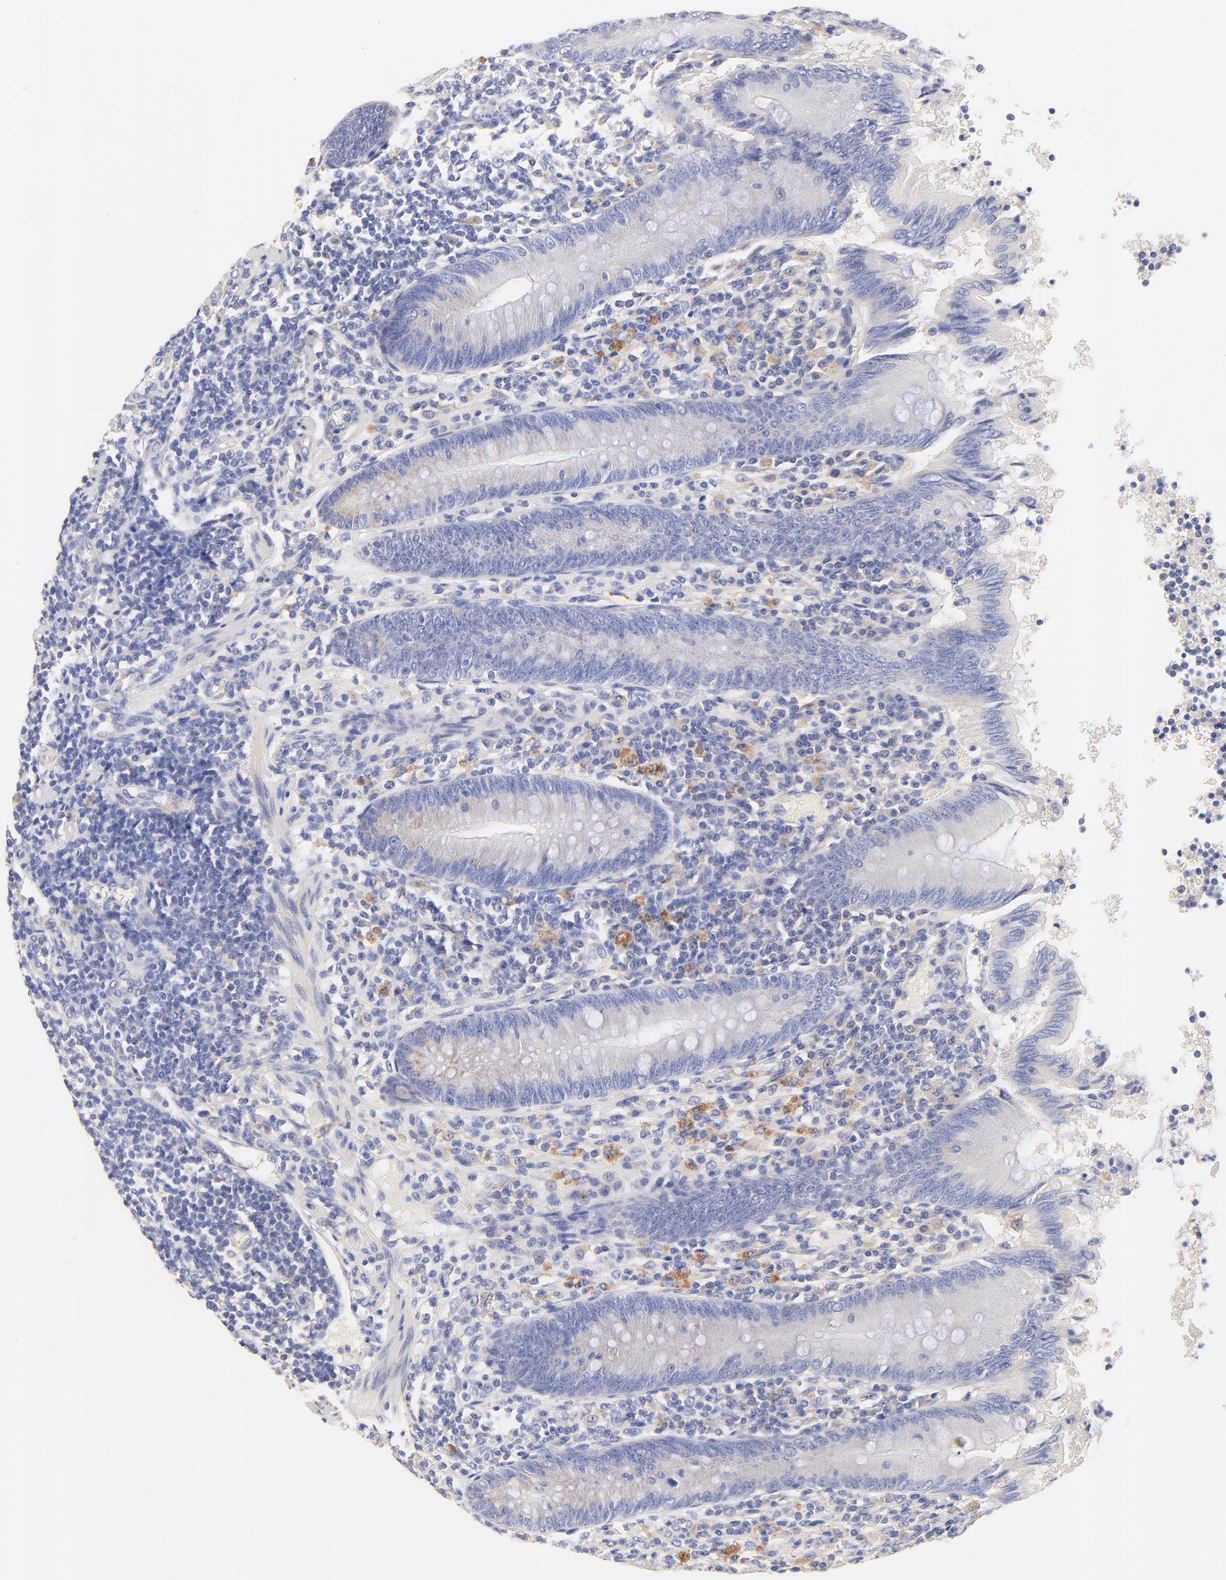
{"staining": {"intensity": "moderate", "quantity": "<25%", "location": "cytoplasmic/membranous"}, "tissue": "appendix", "cell_type": "Glandular cells", "image_type": "normal", "snomed": [{"axis": "morphology", "description": "Normal tissue, NOS"}, {"axis": "morphology", "description": "Inflammation, NOS"}, {"axis": "topography", "description": "Appendix"}], "caption": "Benign appendix reveals moderate cytoplasmic/membranous staining in approximately <25% of glandular cells.", "gene": "HS3ST1", "patient": {"sex": "male", "age": 46}}